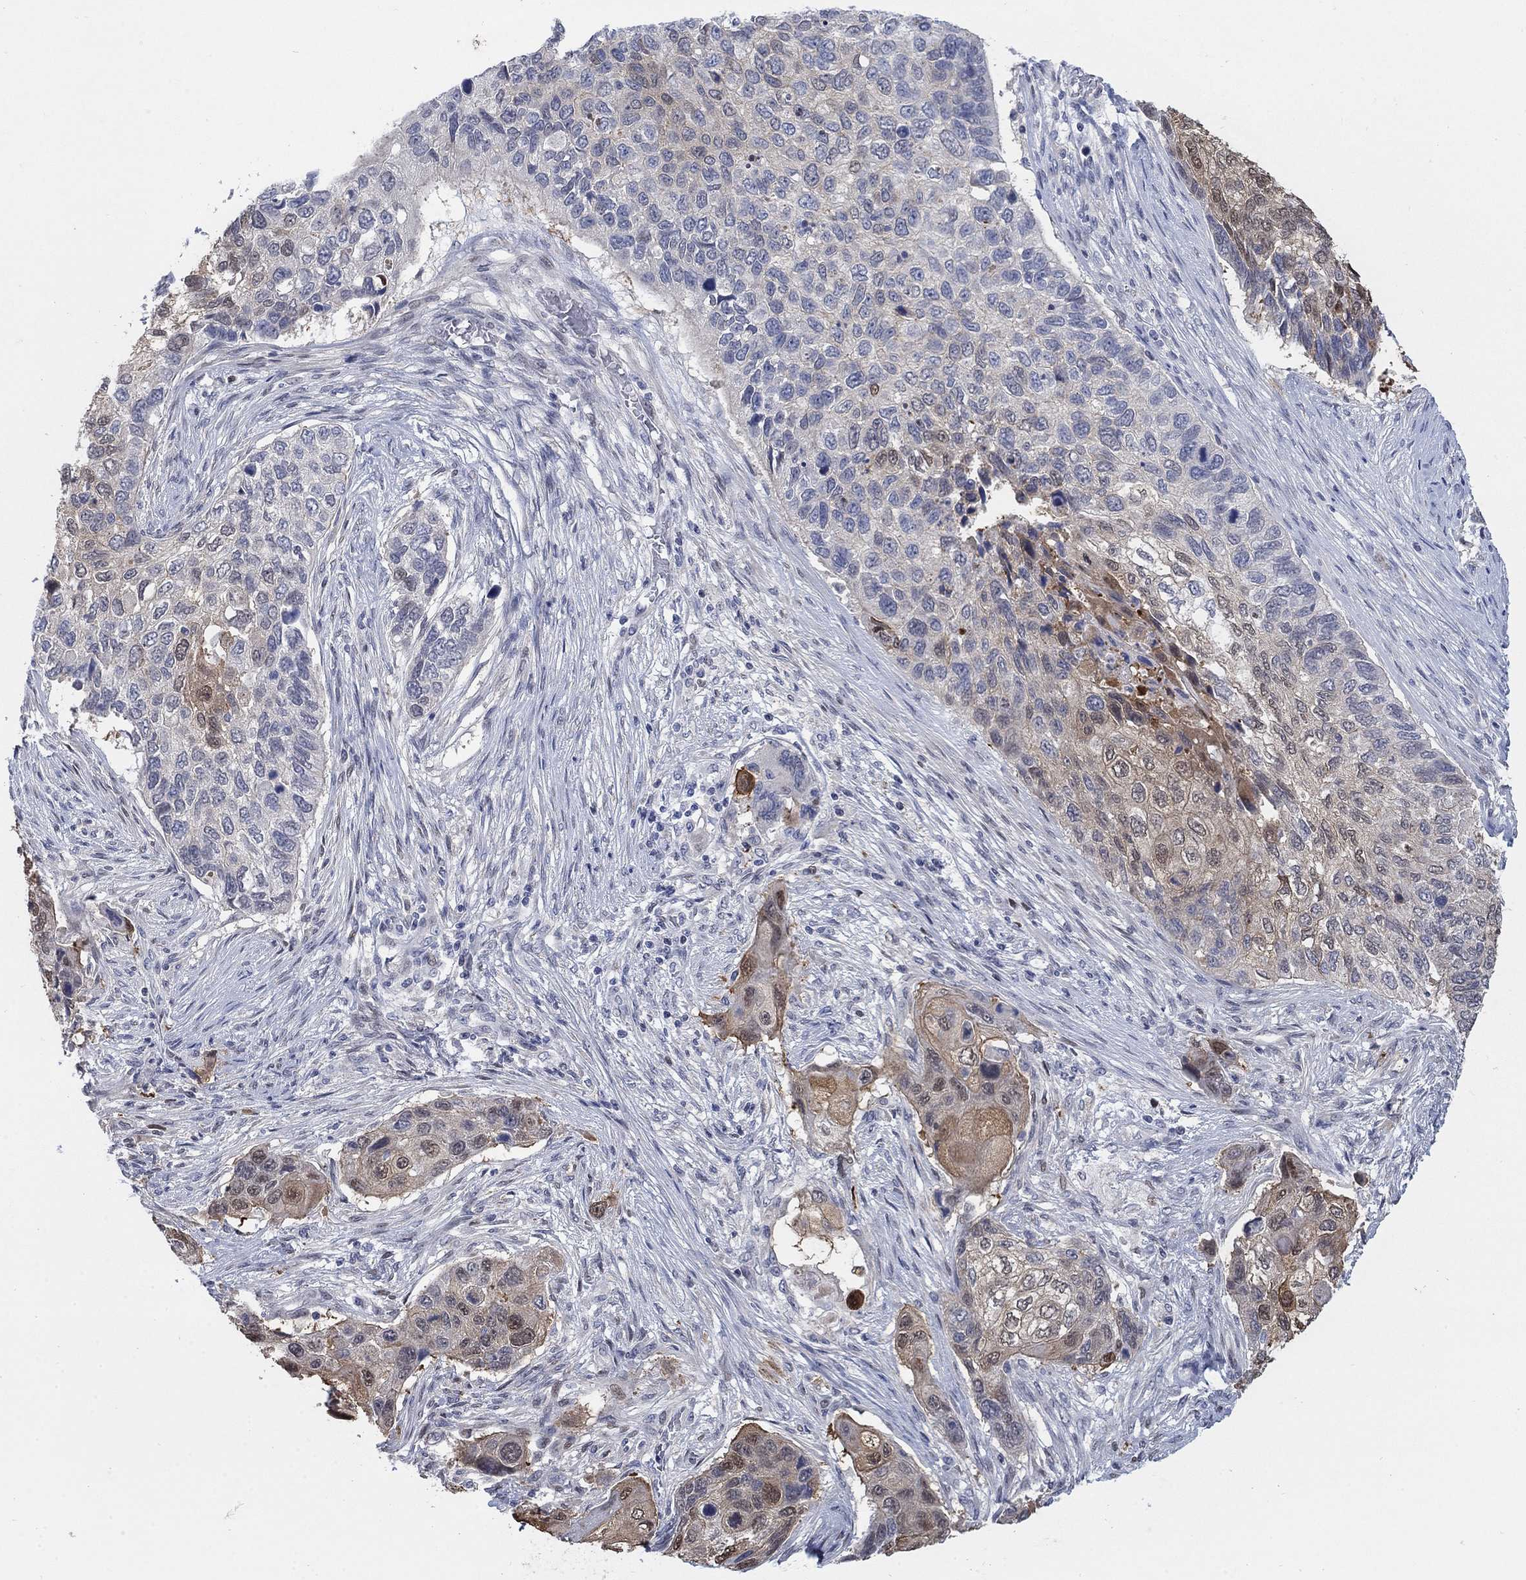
{"staining": {"intensity": "moderate", "quantity": "25%-75%", "location": "cytoplasmic/membranous,nuclear"}, "tissue": "lung cancer", "cell_type": "Tumor cells", "image_type": "cancer", "snomed": [{"axis": "morphology", "description": "Normal tissue, NOS"}, {"axis": "morphology", "description": "Squamous cell carcinoma, NOS"}, {"axis": "topography", "description": "Bronchus"}, {"axis": "topography", "description": "Lung"}], "caption": "Immunohistochemical staining of lung cancer (squamous cell carcinoma) reveals medium levels of moderate cytoplasmic/membranous and nuclear protein positivity in approximately 25%-75% of tumor cells.", "gene": "MYO3A", "patient": {"sex": "male", "age": 69}}